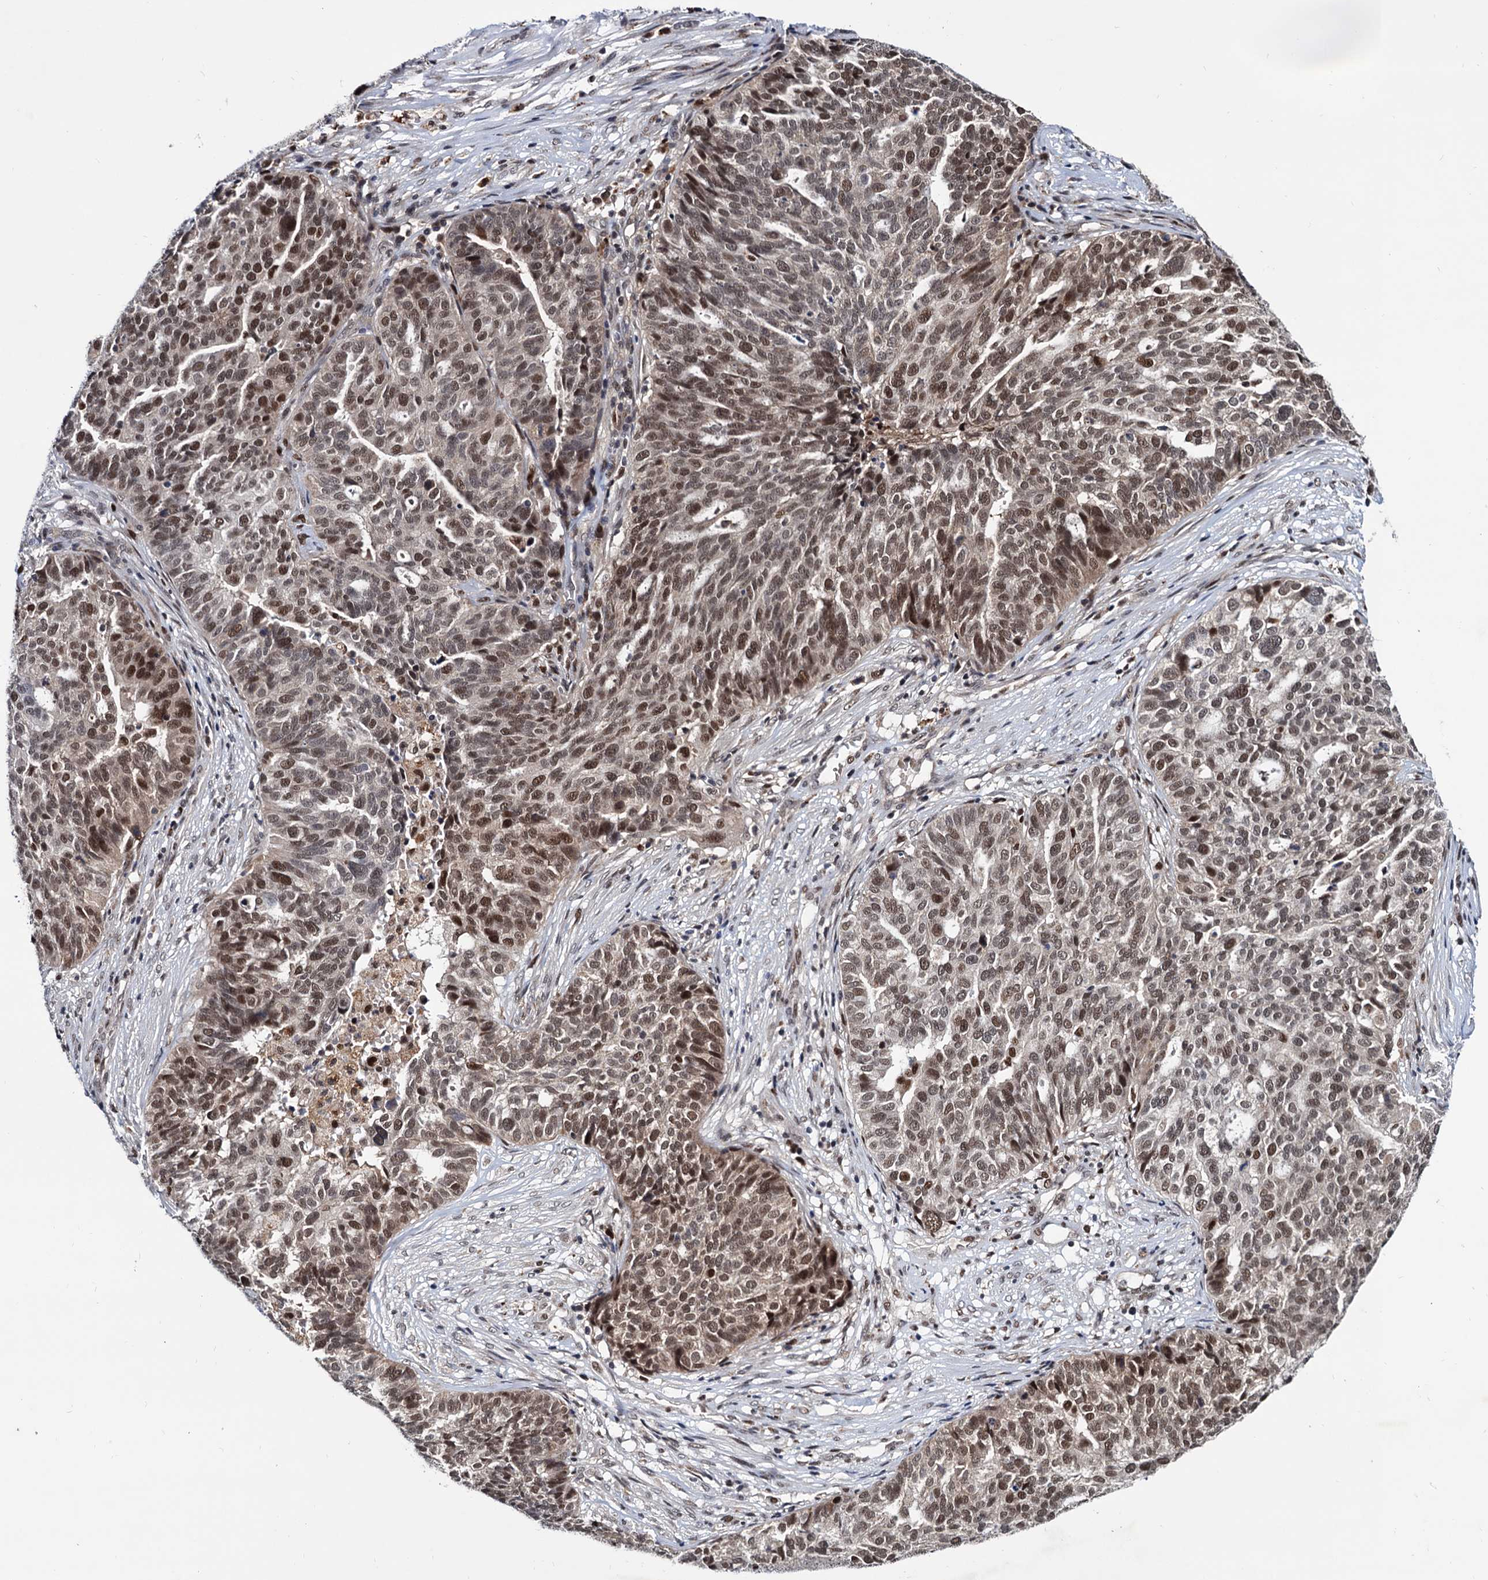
{"staining": {"intensity": "moderate", "quantity": ">75%", "location": "nuclear"}, "tissue": "ovarian cancer", "cell_type": "Tumor cells", "image_type": "cancer", "snomed": [{"axis": "morphology", "description": "Cystadenocarcinoma, serous, NOS"}, {"axis": "topography", "description": "Ovary"}], "caption": "About >75% of tumor cells in serous cystadenocarcinoma (ovarian) display moderate nuclear protein staining as visualized by brown immunohistochemical staining.", "gene": "RNASEH2B", "patient": {"sex": "female", "age": 59}}